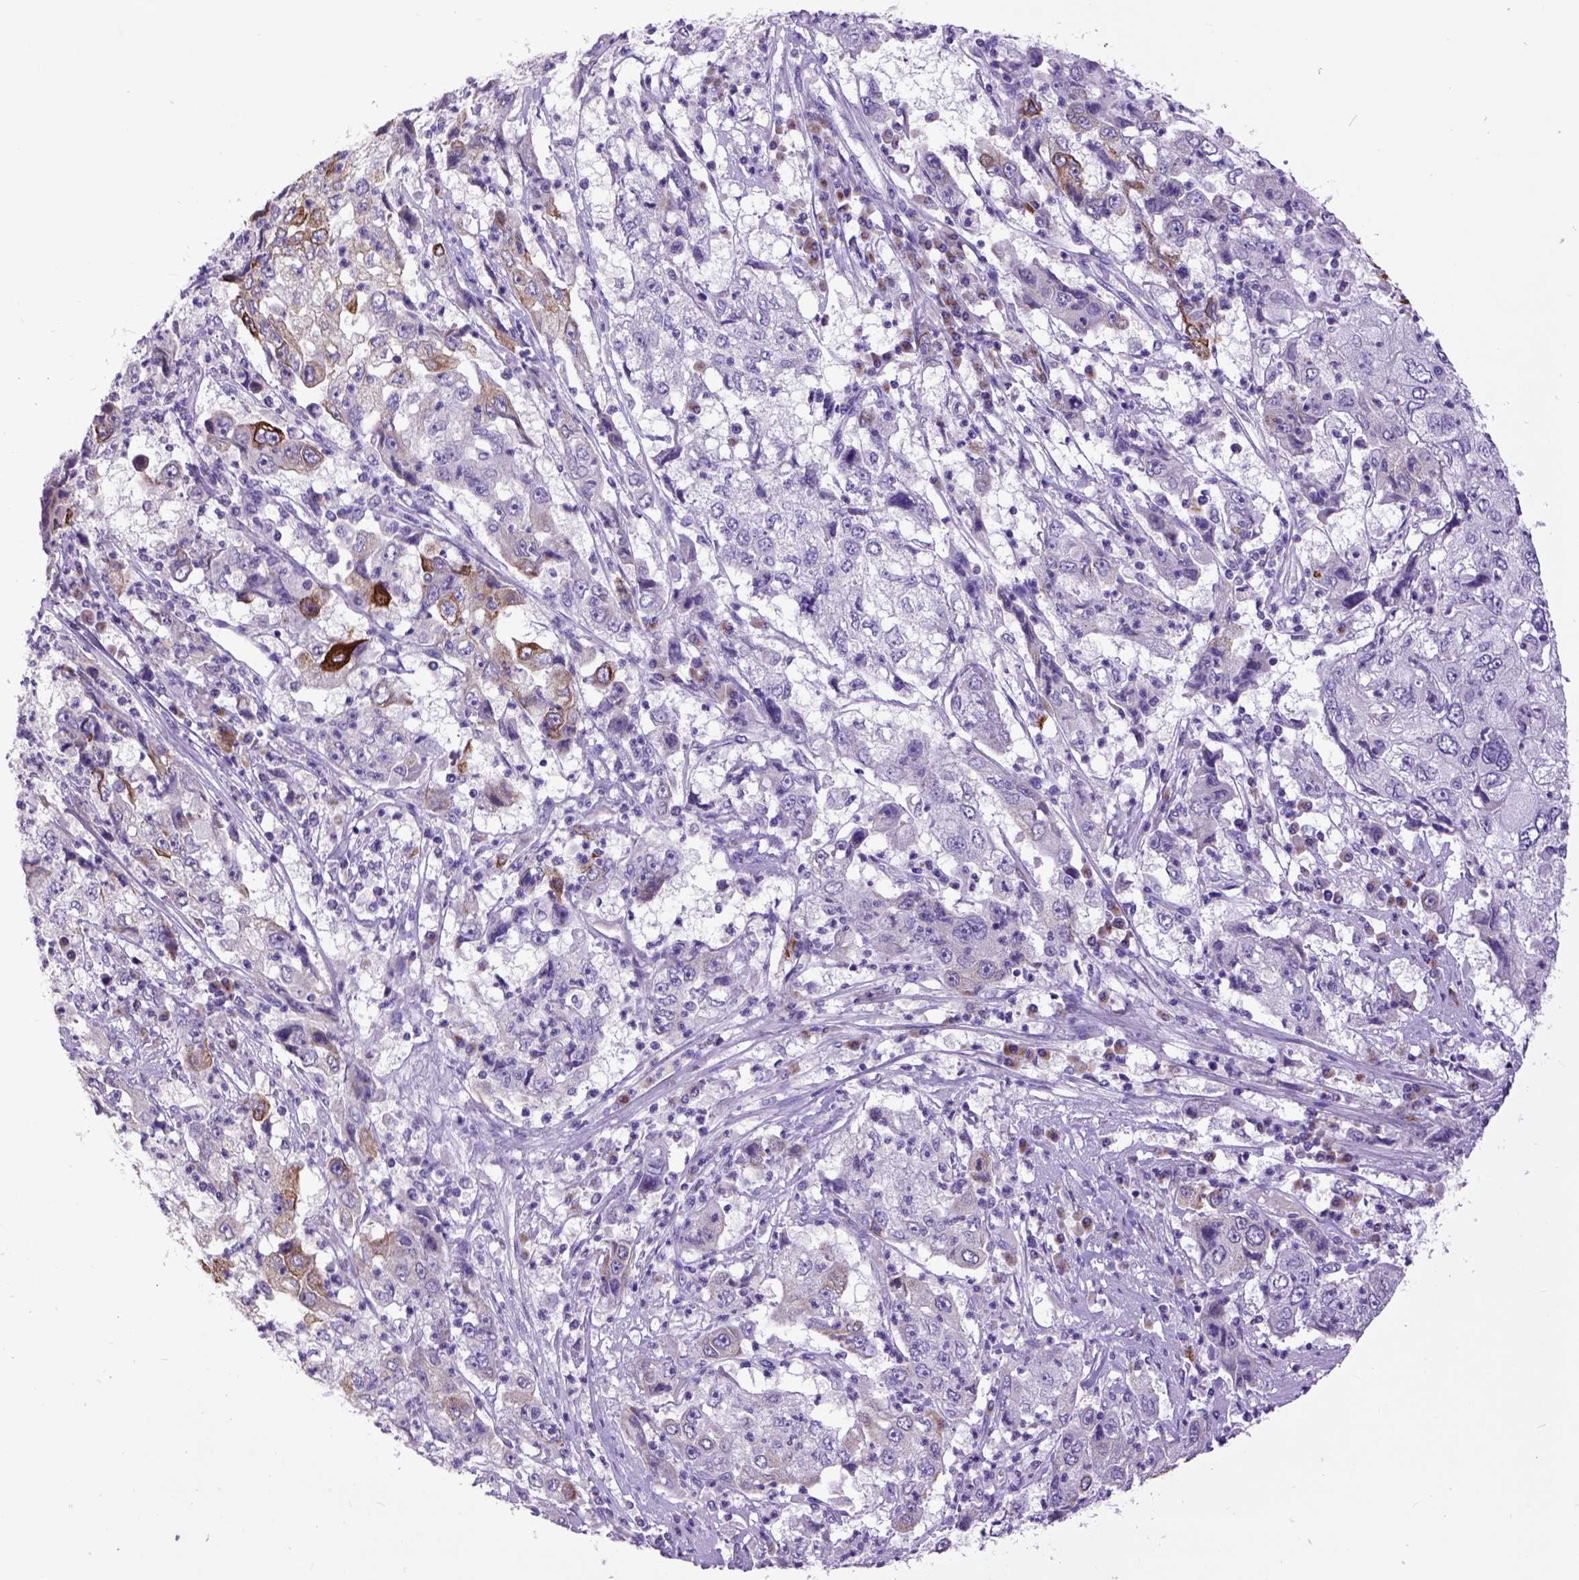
{"staining": {"intensity": "strong", "quantity": "<25%", "location": "cytoplasmic/membranous"}, "tissue": "cervical cancer", "cell_type": "Tumor cells", "image_type": "cancer", "snomed": [{"axis": "morphology", "description": "Squamous cell carcinoma, NOS"}, {"axis": "topography", "description": "Cervix"}], "caption": "High-magnification brightfield microscopy of cervical squamous cell carcinoma stained with DAB (brown) and counterstained with hematoxylin (blue). tumor cells exhibit strong cytoplasmic/membranous expression is present in approximately<25% of cells. (Brightfield microscopy of DAB IHC at high magnification).", "gene": "RAB25", "patient": {"sex": "female", "age": 36}}